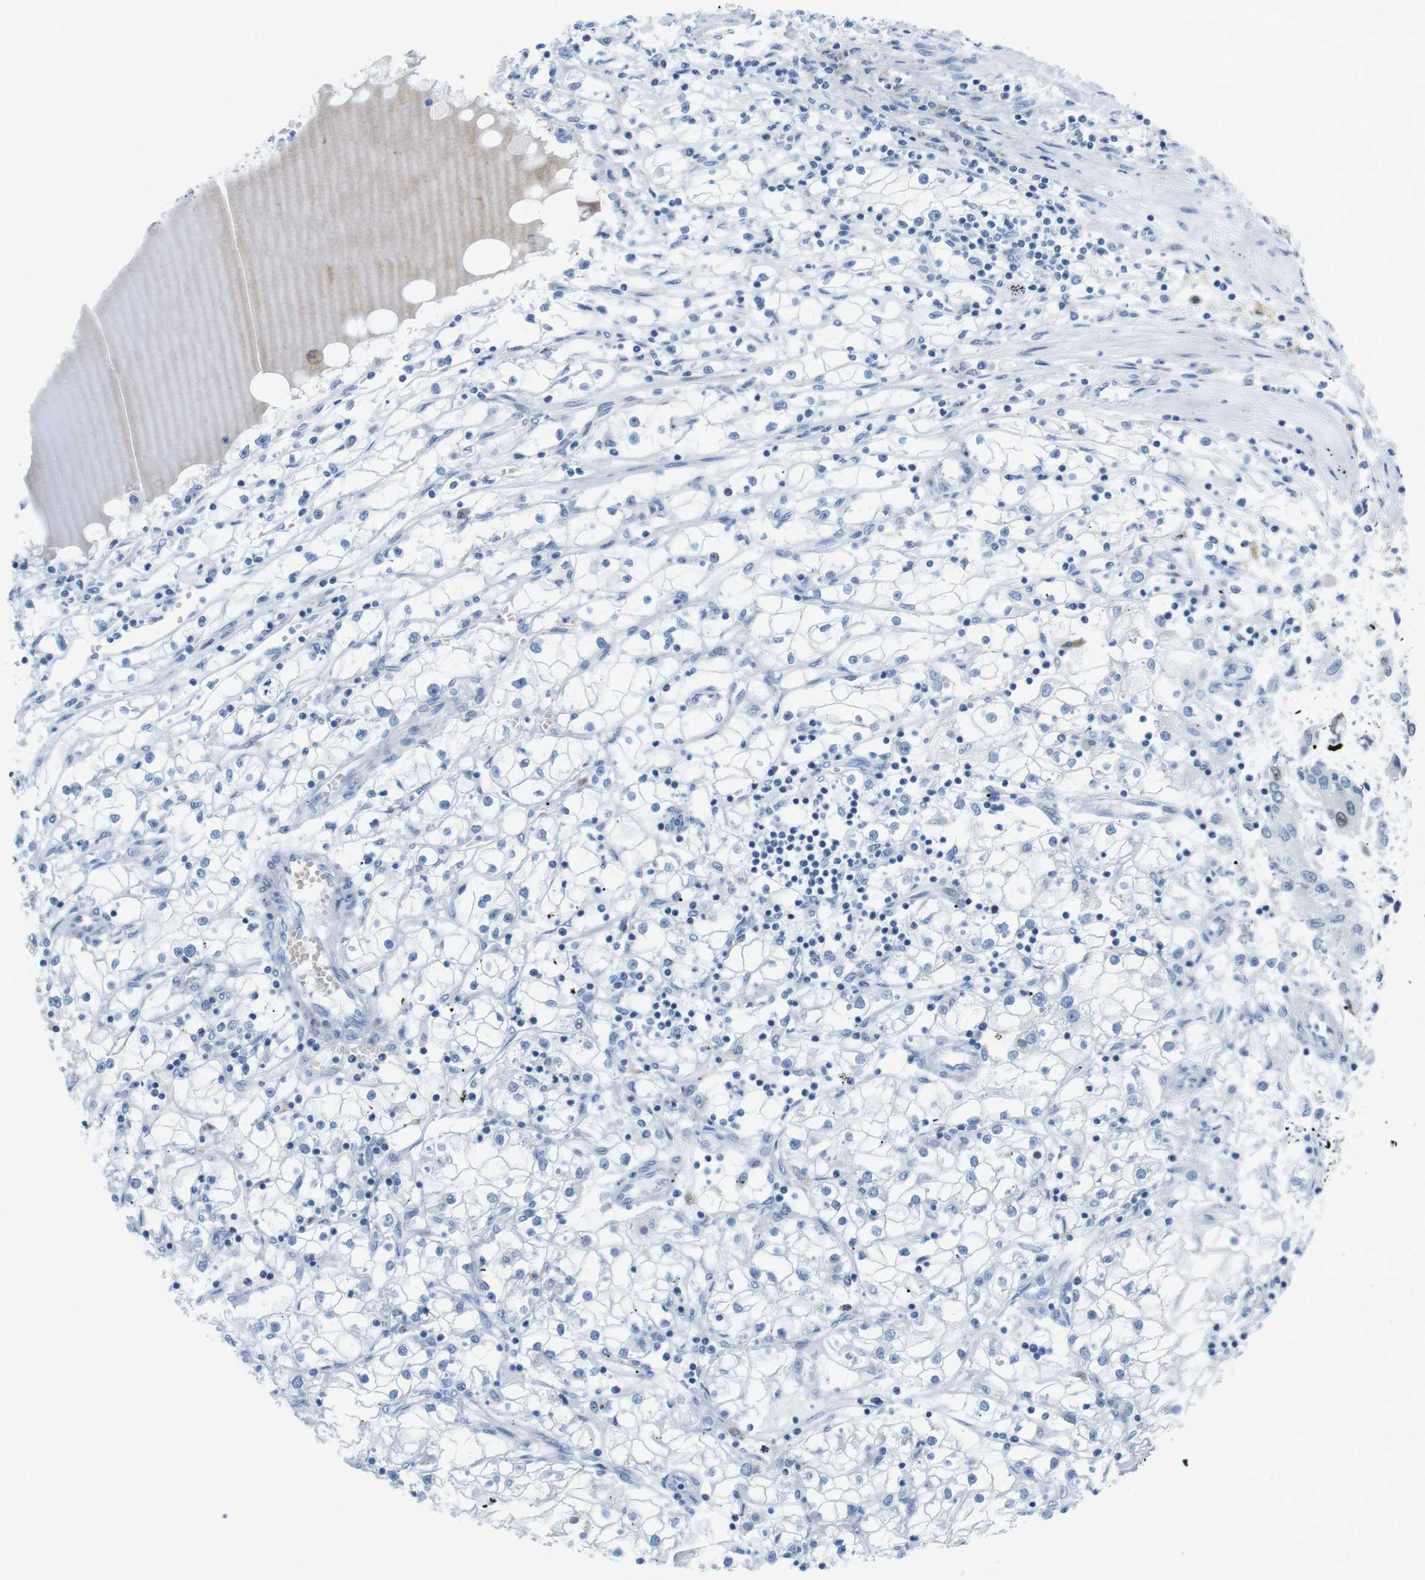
{"staining": {"intensity": "negative", "quantity": "none", "location": "none"}, "tissue": "renal cancer", "cell_type": "Tumor cells", "image_type": "cancer", "snomed": [{"axis": "morphology", "description": "Adenocarcinoma, NOS"}, {"axis": "topography", "description": "Kidney"}], "caption": "Immunohistochemistry (IHC) of human renal cancer (adenocarcinoma) shows no expression in tumor cells. Nuclei are stained in blue.", "gene": "CHAF1A", "patient": {"sex": "male", "age": 56}}